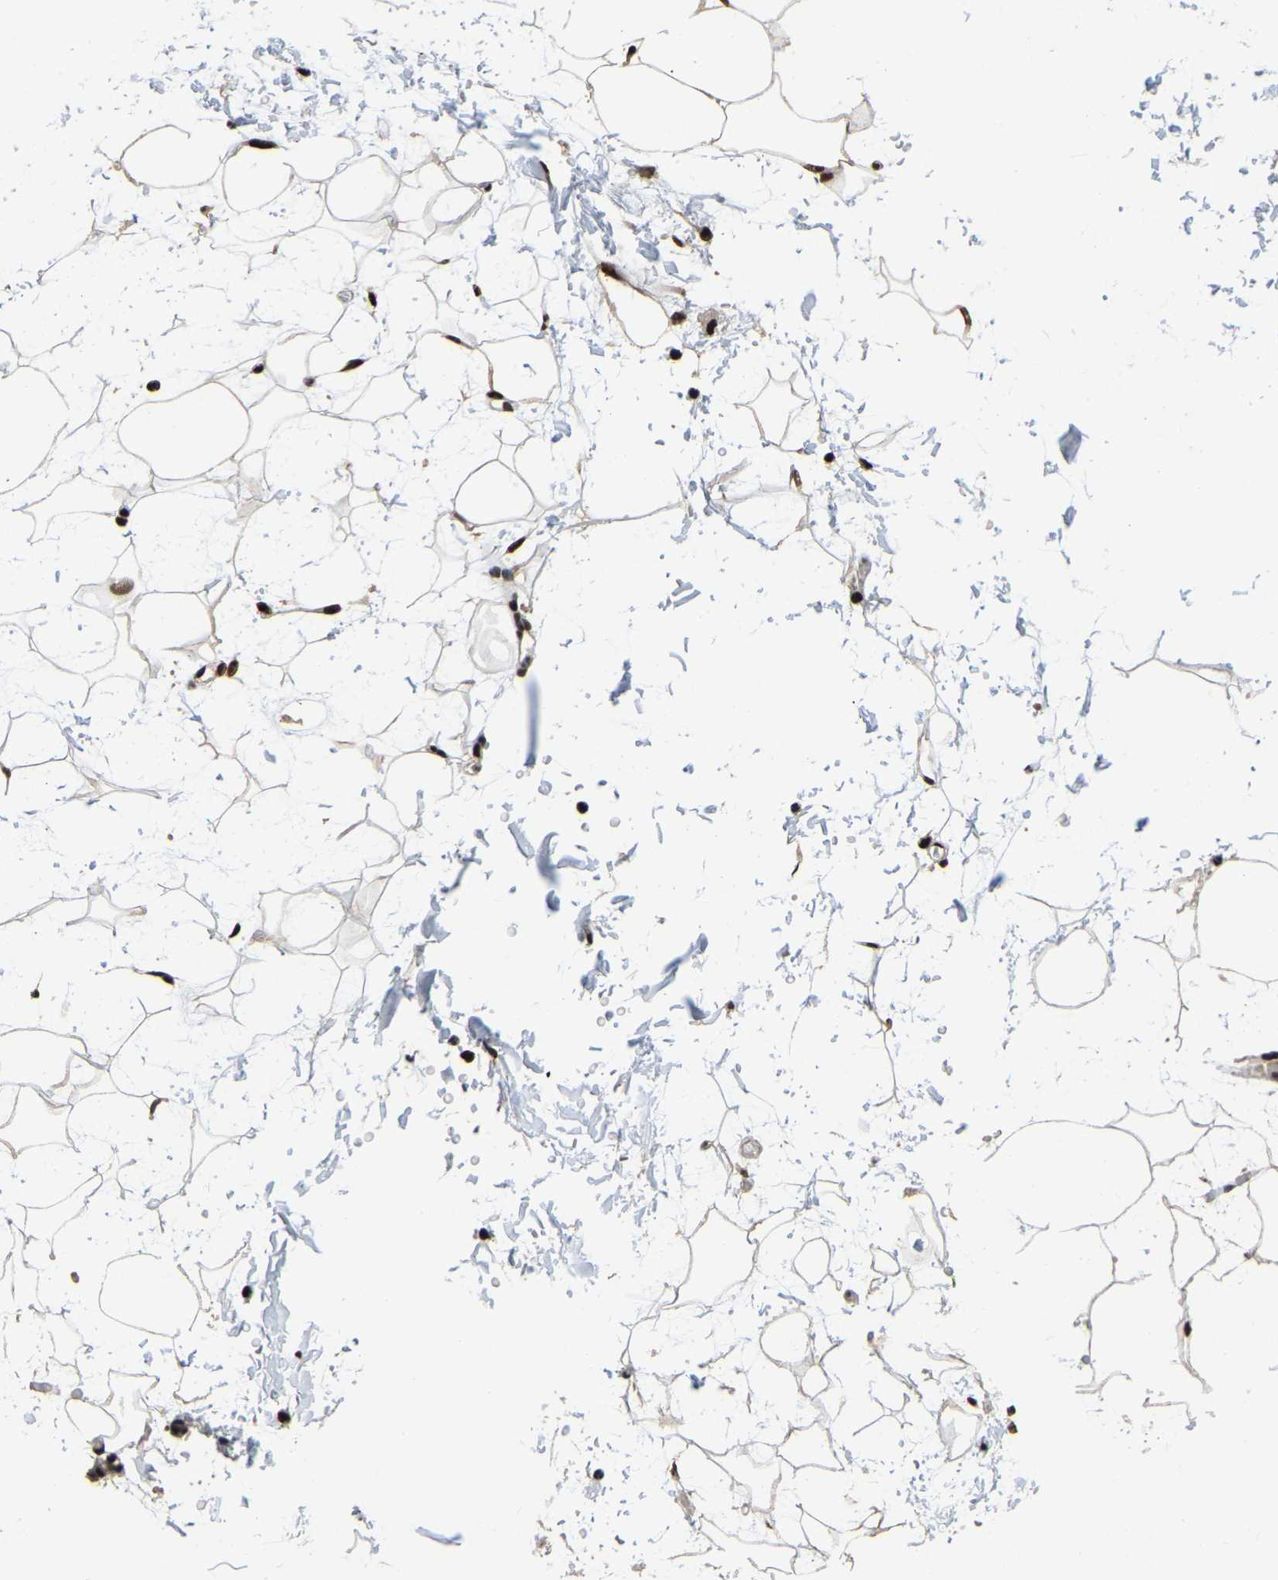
{"staining": {"intensity": "strong", "quantity": ">75%", "location": "nuclear"}, "tissue": "adipose tissue", "cell_type": "Adipocytes", "image_type": "normal", "snomed": [{"axis": "morphology", "description": "Normal tissue, NOS"}, {"axis": "topography", "description": "Soft tissue"}], "caption": "About >75% of adipocytes in benign human adipose tissue show strong nuclear protein expression as visualized by brown immunohistochemical staining.", "gene": "TBL1XR1", "patient": {"sex": "male", "age": 72}}